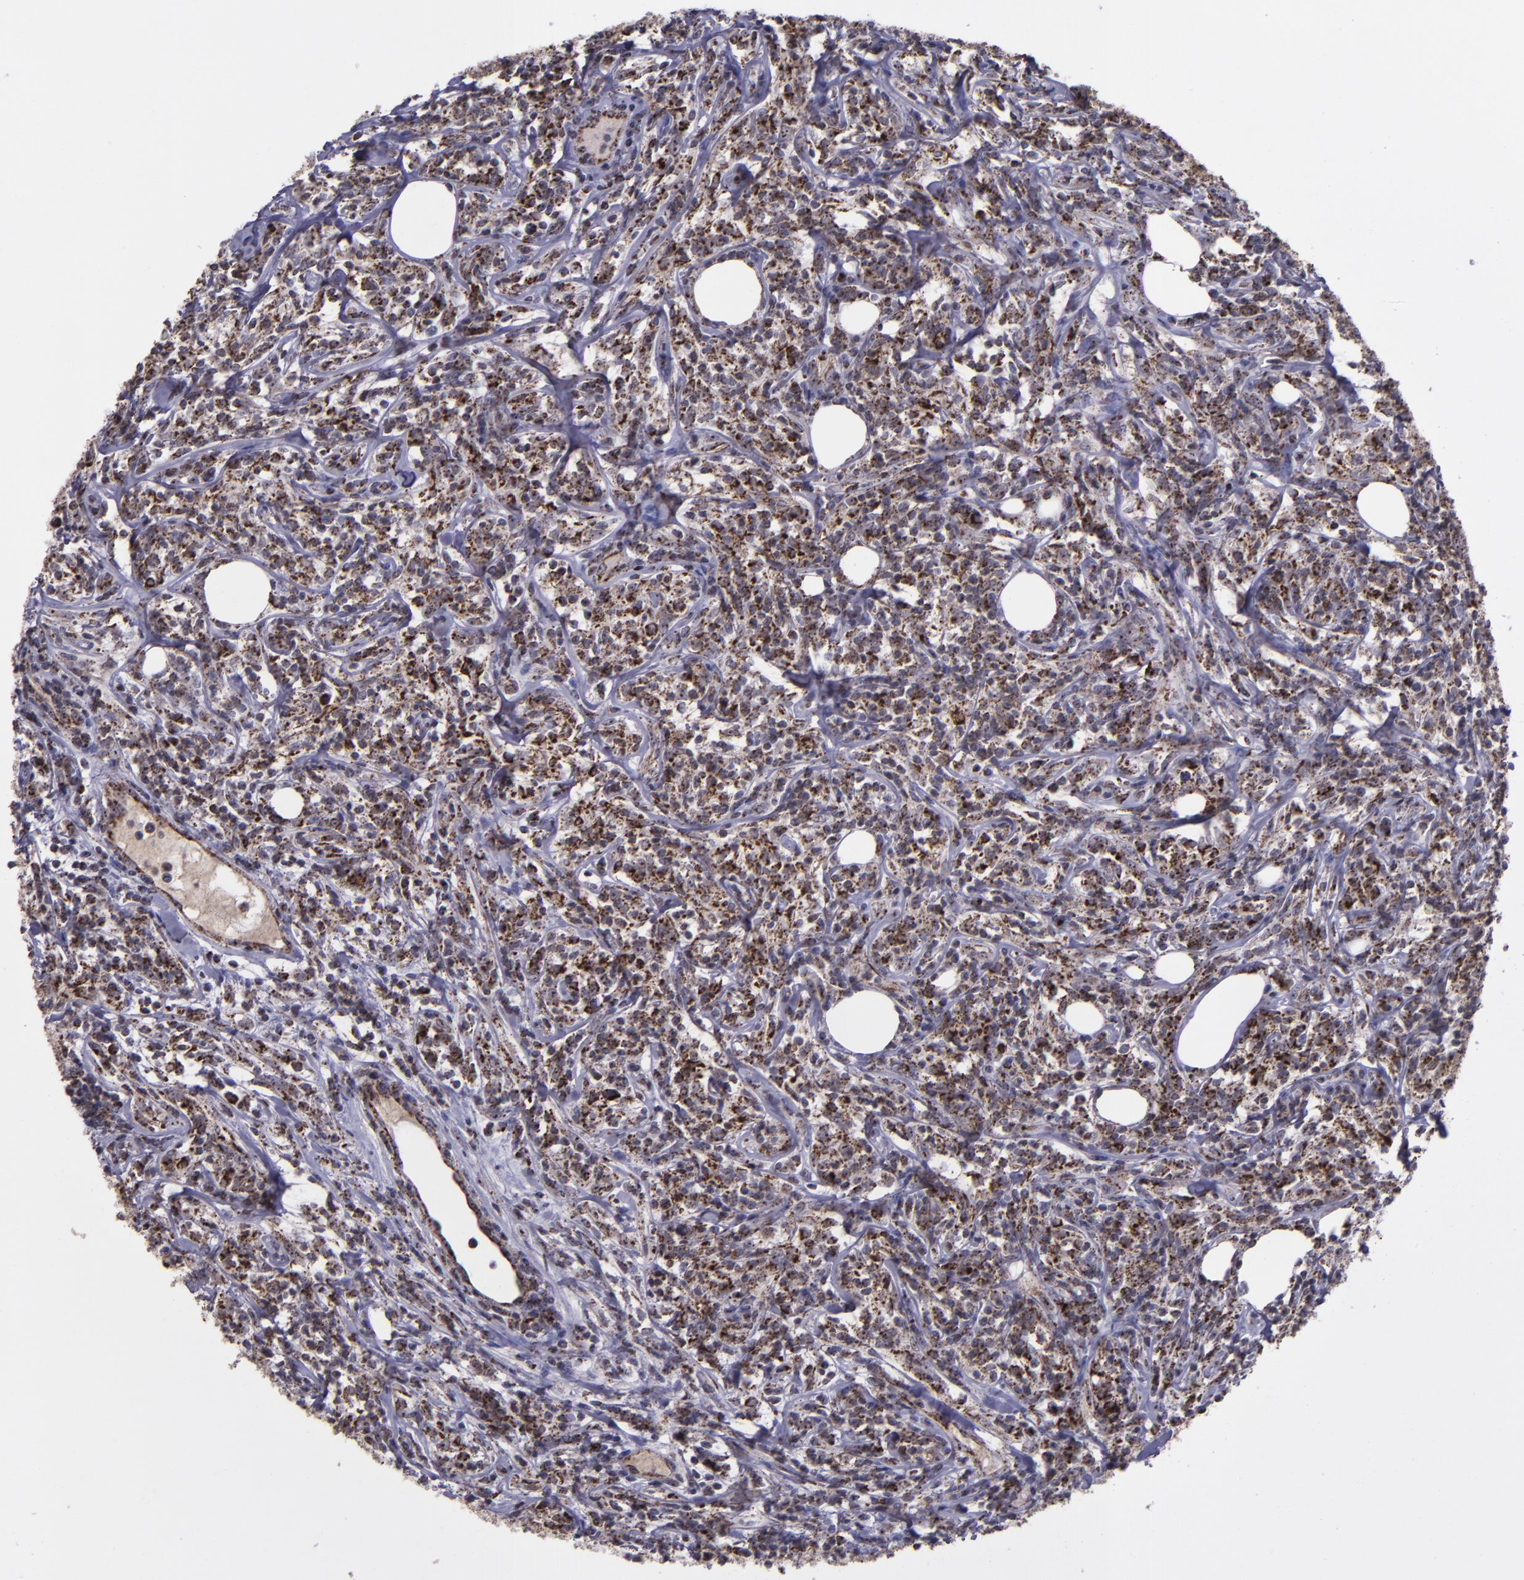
{"staining": {"intensity": "moderate", "quantity": "25%-75%", "location": "cytoplasmic/membranous"}, "tissue": "lymphoma", "cell_type": "Tumor cells", "image_type": "cancer", "snomed": [{"axis": "morphology", "description": "Malignant lymphoma, non-Hodgkin's type, High grade"}, {"axis": "topography", "description": "Lymph node"}], "caption": "Immunohistochemistry staining of lymphoma, which reveals medium levels of moderate cytoplasmic/membranous staining in about 25%-75% of tumor cells indicating moderate cytoplasmic/membranous protein expression. The staining was performed using DAB (3,3'-diaminobenzidine) (brown) for protein detection and nuclei were counterstained in hematoxylin (blue).", "gene": "LONP1", "patient": {"sex": "female", "age": 84}}